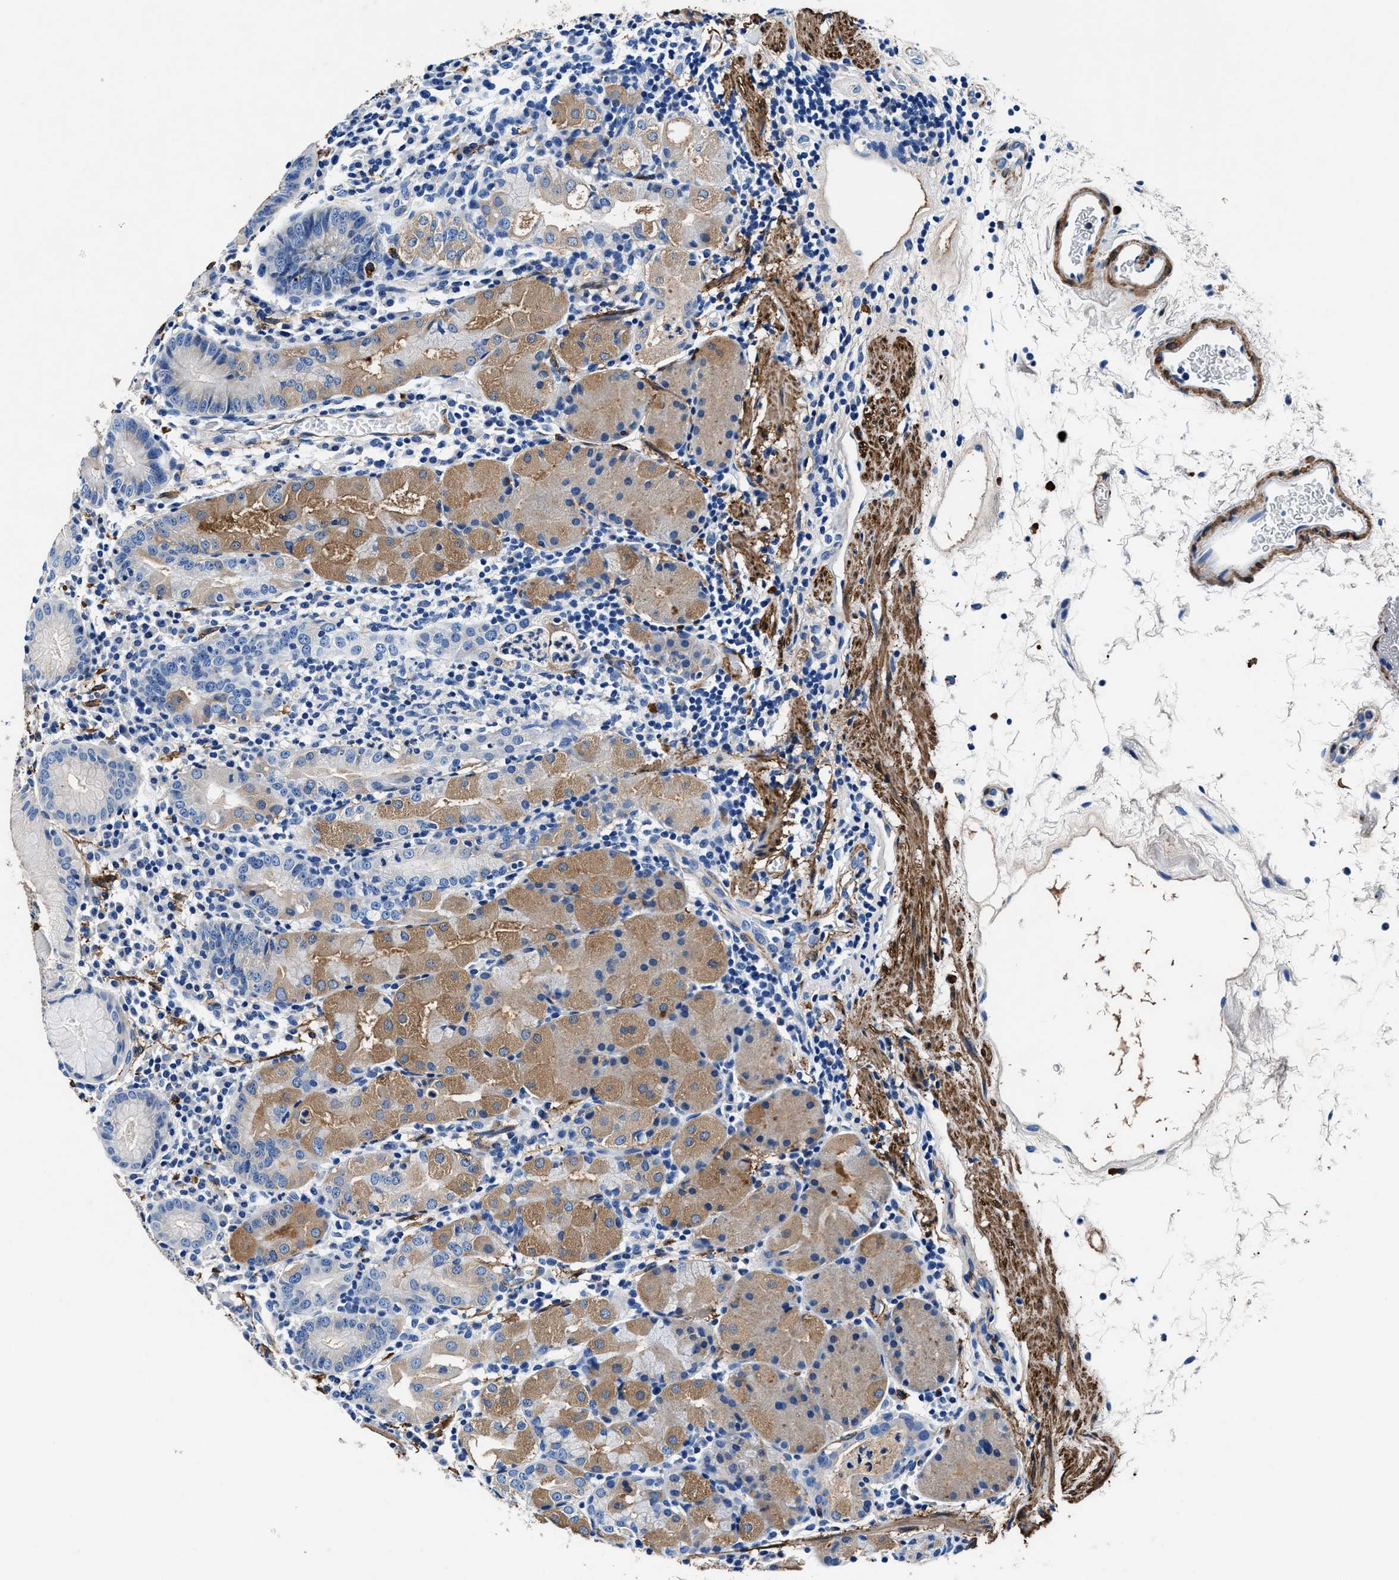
{"staining": {"intensity": "moderate", "quantity": "25%-75%", "location": "cytoplasmic/membranous"}, "tissue": "stomach", "cell_type": "Glandular cells", "image_type": "normal", "snomed": [{"axis": "morphology", "description": "Normal tissue, NOS"}, {"axis": "topography", "description": "Stomach"}, {"axis": "topography", "description": "Stomach, lower"}], "caption": "Moderate cytoplasmic/membranous staining for a protein is seen in about 25%-75% of glandular cells of benign stomach using immunohistochemistry.", "gene": "TEX261", "patient": {"sex": "female", "age": 75}}